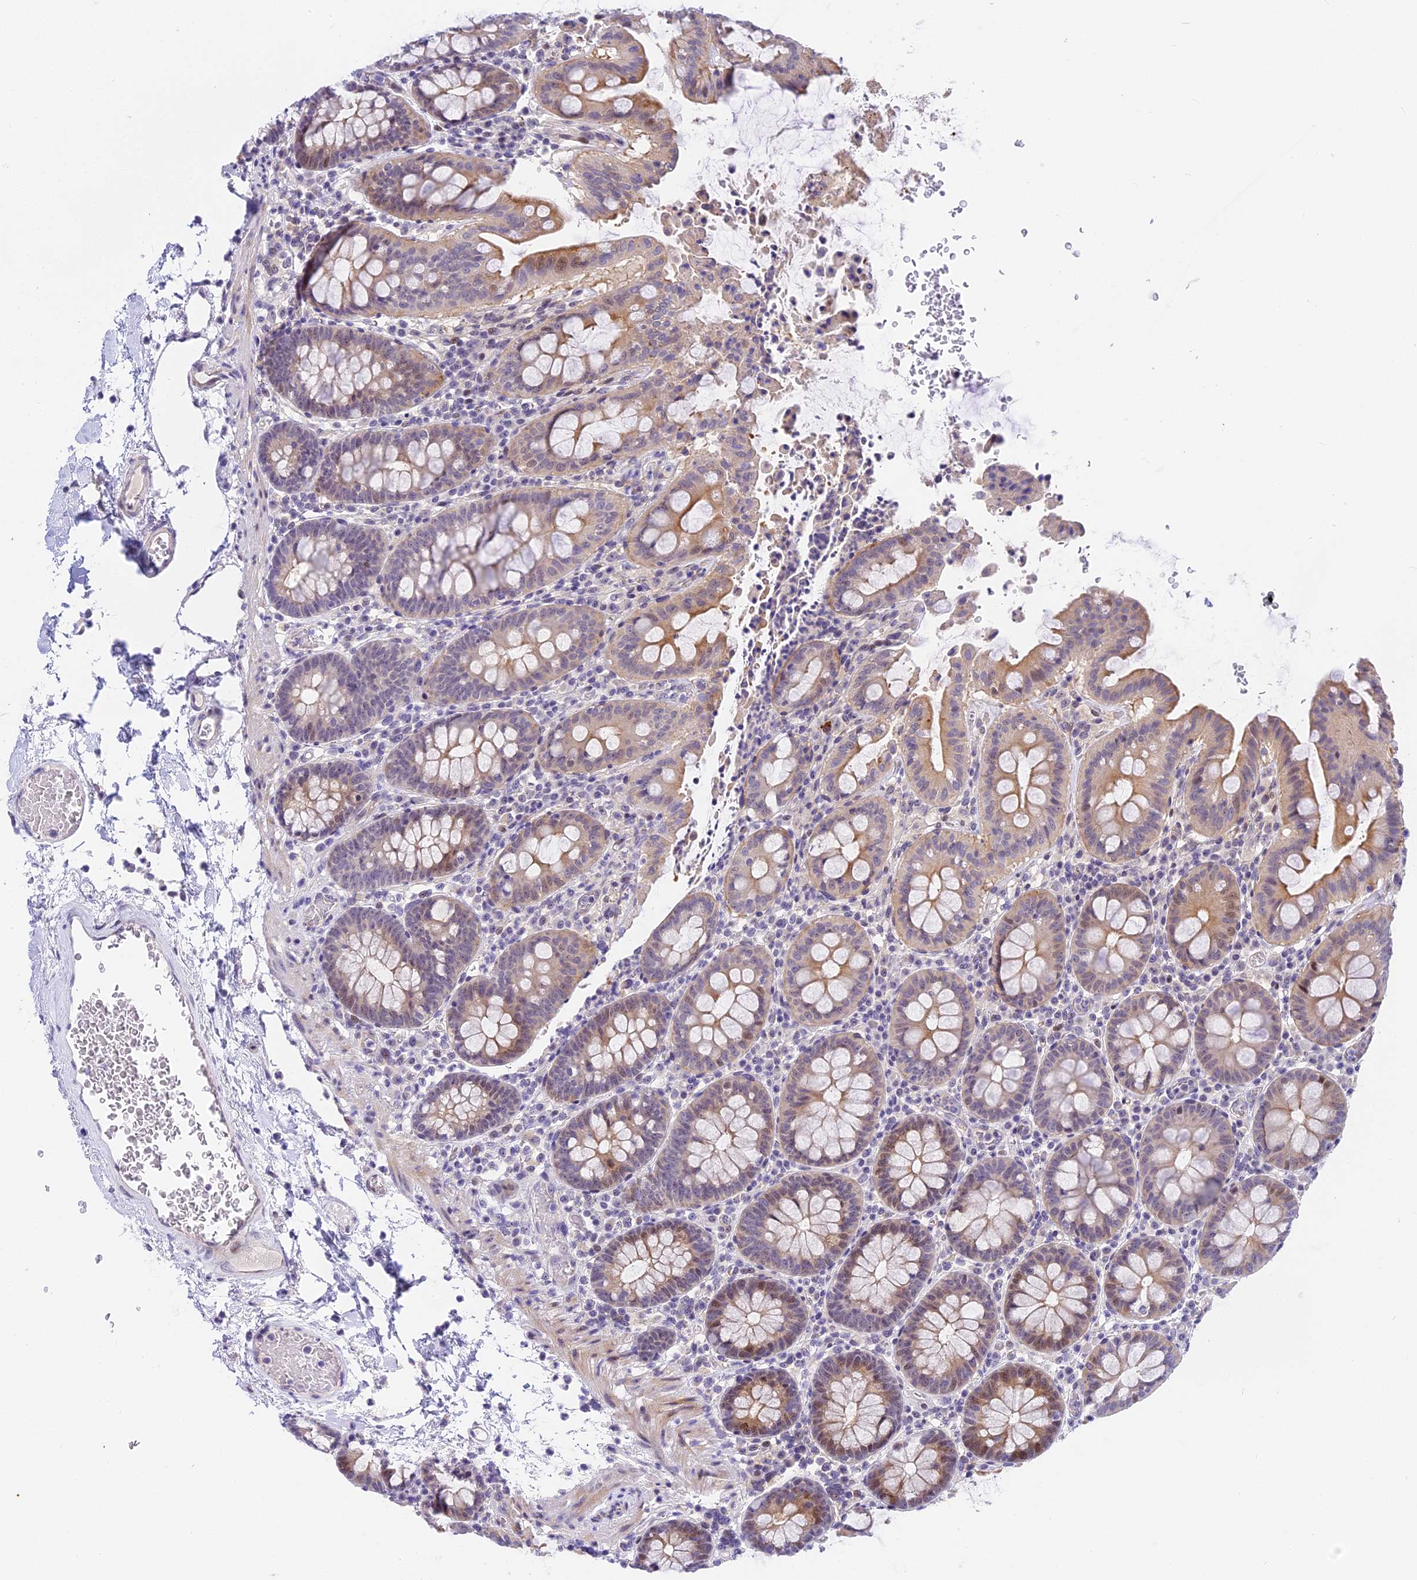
{"staining": {"intensity": "weak", "quantity": "<25%", "location": "cytoplasmic/membranous"}, "tissue": "colon", "cell_type": "Endothelial cells", "image_type": "normal", "snomed": [{"axis": "morphology", "description": "Normal tissue, NOS"}, {"axis": "topography", "description": "Colon"}], "caption": "IHC of unremarkable colon shows no staining in endothelial cells.", "gene": "MIDN", "patient": {"sex": "male", "age": 75}}